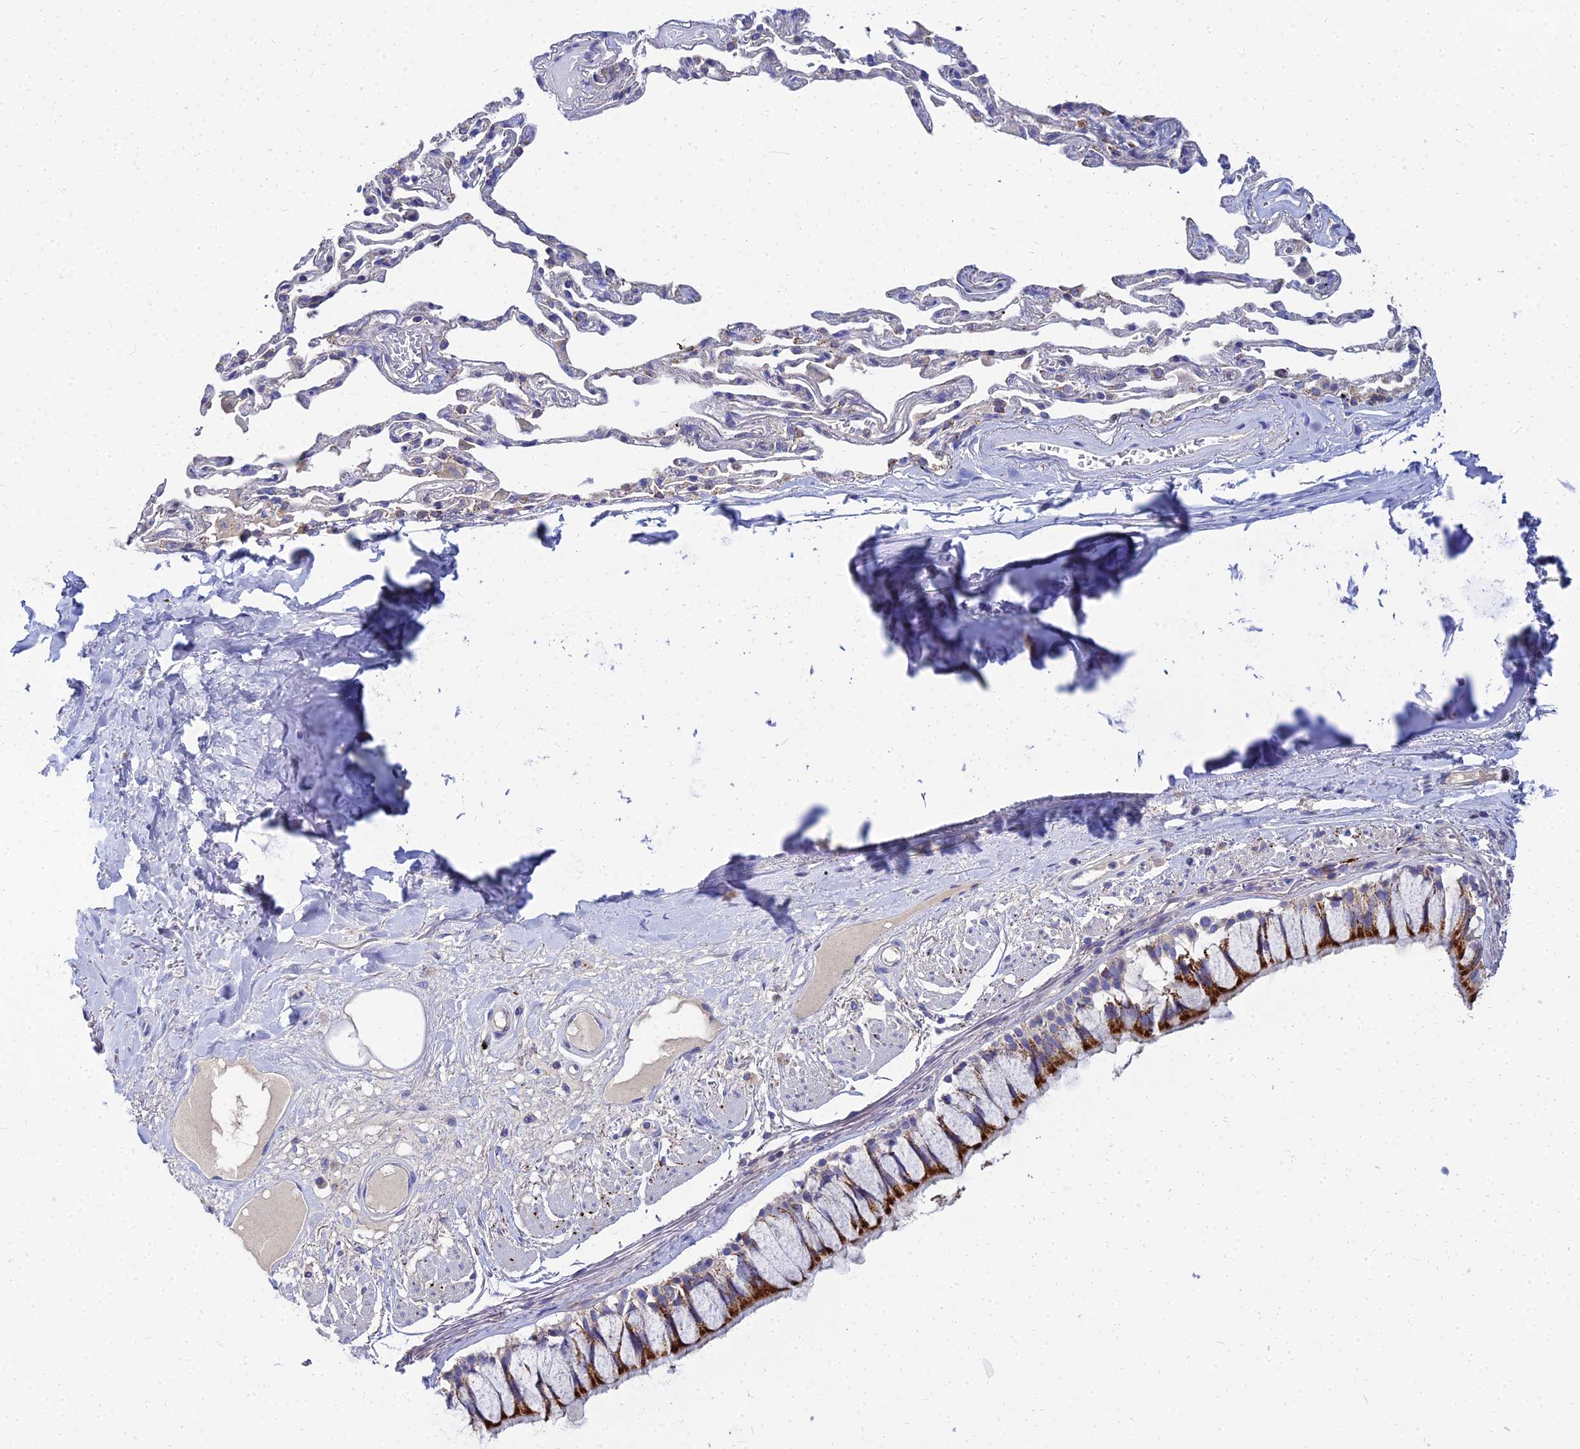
{"staining": {"intensity": "strong", "quantity": "25%-75%", "location": "cytoplasmic/membranous"}, "tissue": "bronchus", "cell_type": "Respiratory epithelial cells", "image_type": "normal", "snomed": [{"axis": "morphology", "description": "Normal tissue, NOS"}, {"axis": "topography", "description": "Bronchus"}], "caption": "IHC image of benign bronchus: bronchus stained using immunohistochemistry demonstrates high levels of strong protein expression localized specifically in the cytoplasmic/membranous of respiratory epithelial cells, appearing as a cytoplasmic/membranous brown color.", "gene": "NPY", "patient": {"sex": "male", "age": 65}}